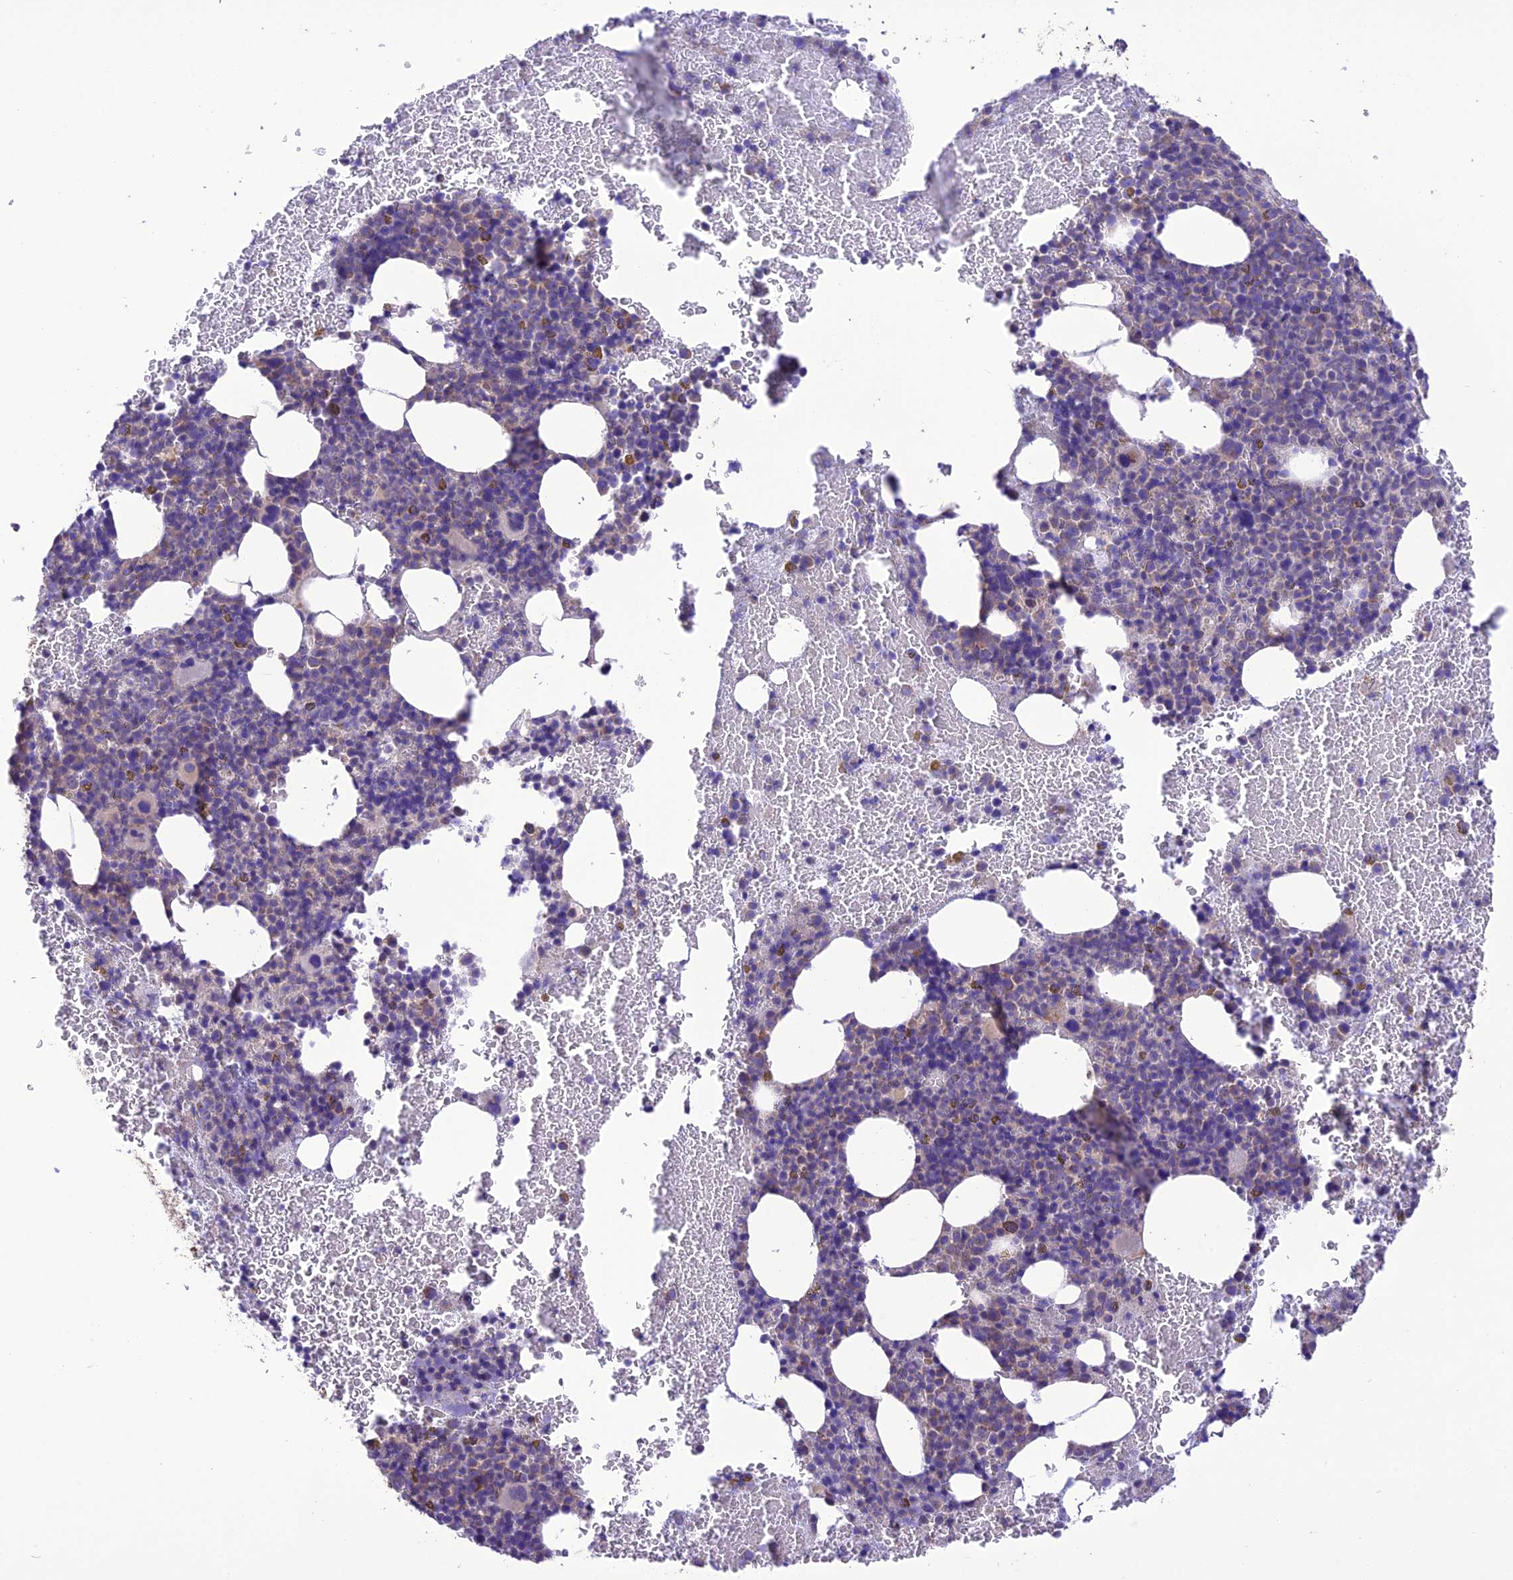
{"staining": {"intensity": "moderate", "quantity": "<25%", "location": "cytoplasmic/membranous"}, "tissue": "bone marrow", "cell_type": "Hematopoietic cells", "image_type": "normal", "snomed": [{"axis": "morphology", "description": "Normal tissue, NOS"}, {"axis": "topography", "description": "Bone marrow"}], "caption": "High-magnification brightfield microscopy of normal bone marrow stained with DAB (3,3'-diaminobenzidine) (brown) and counterstained with hematoxylin (blue). hematopoietic cells exhibit moderate cytoplasmic/membranous expression is present in approximately<25% of cells. (brown staining indicates protein expression, while blue staining denotes nuclei).", "gene": "MAP3K12", "patient": {"sex": "female", "age": 48}}